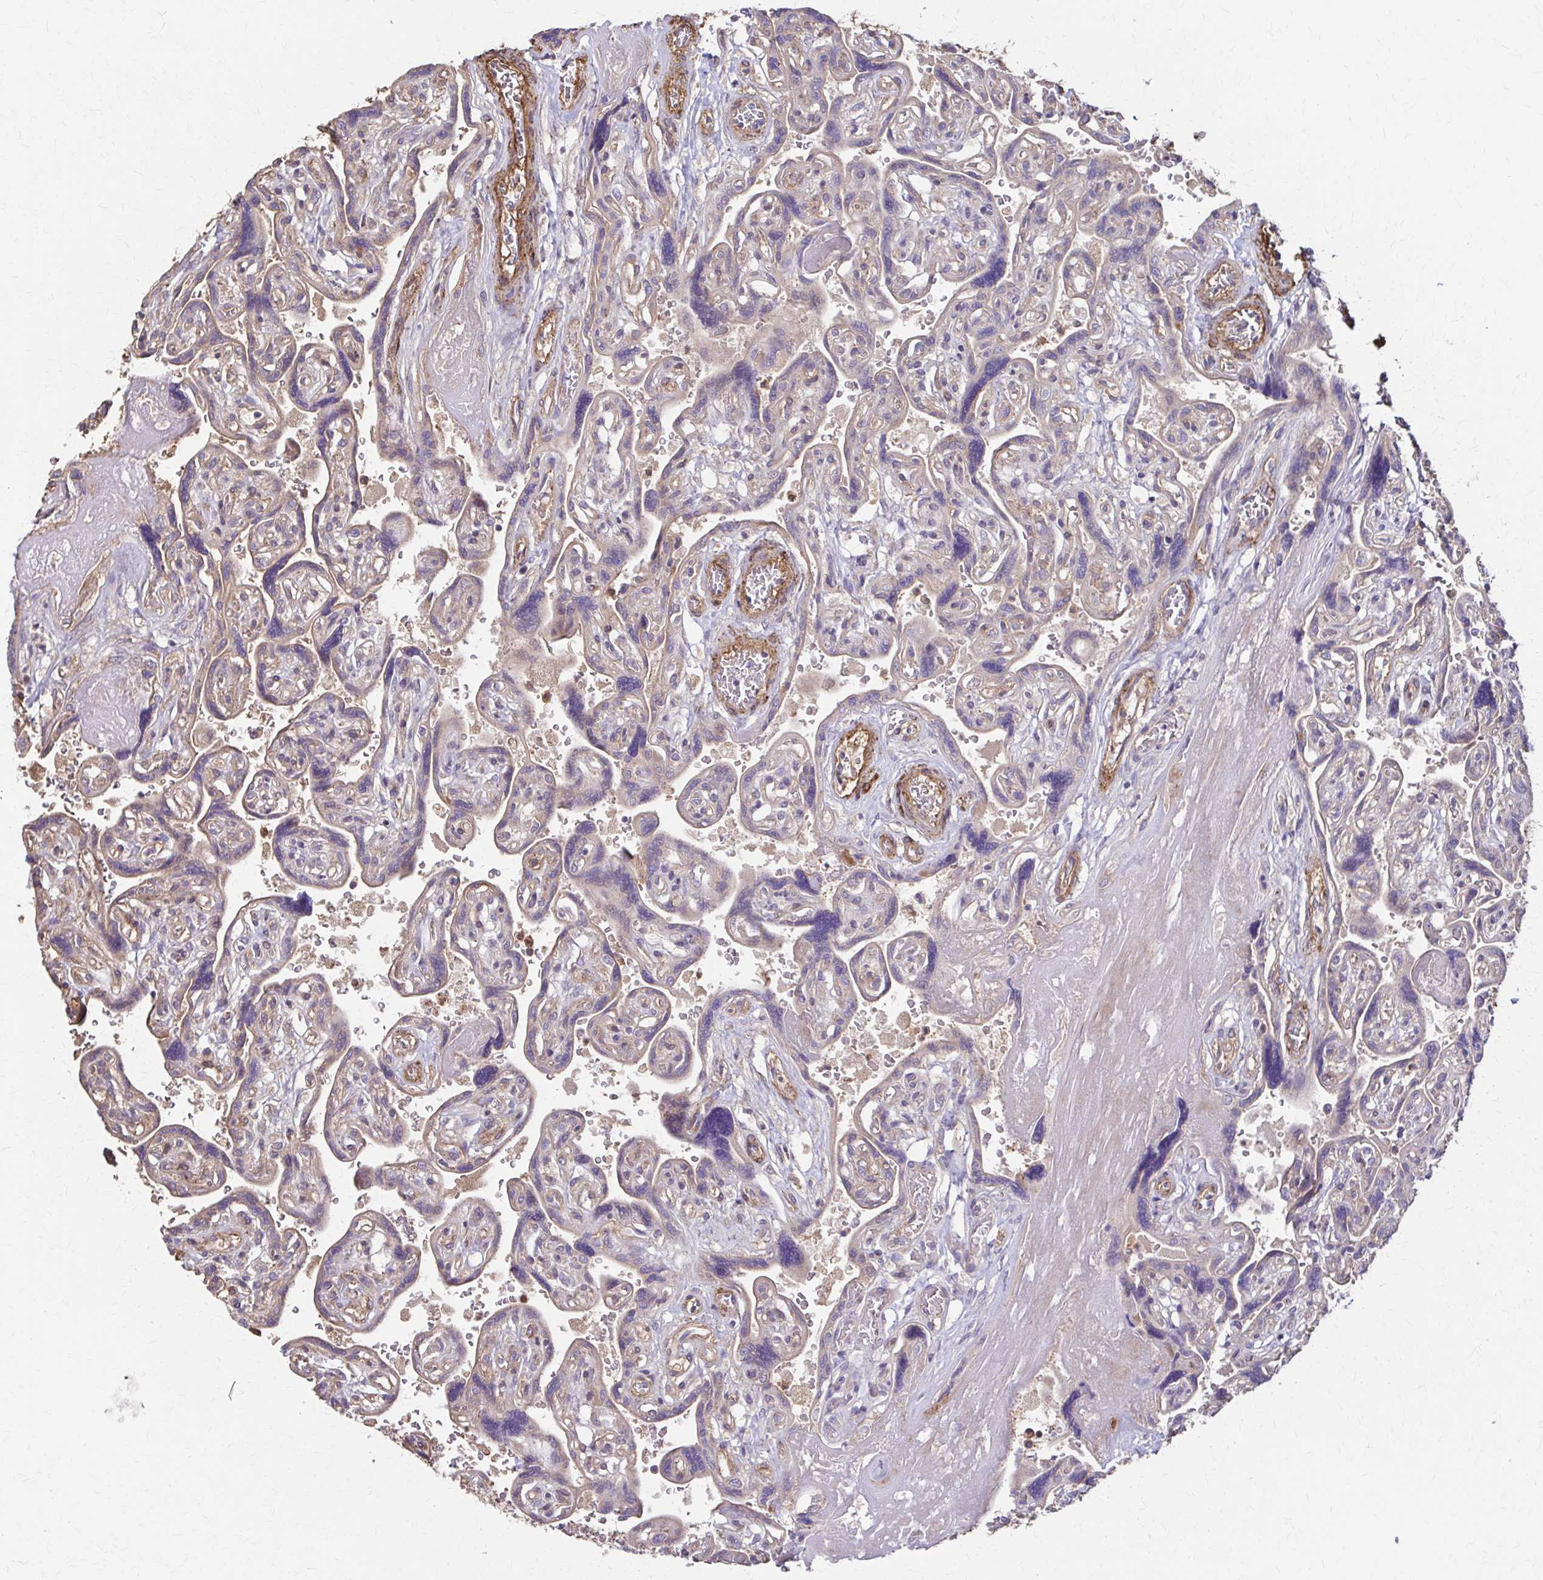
{"staining": {"intensity": "weak", "quantity": "25%-75%", "location": "cytoplasmic/membranous"}, "tissue": "placenta", "cell_type": "Decidual cells", "image_type": "normal", "snomed": [{"axis": "morphology", "description": "Normal tissue, NOS"}, {"axis": "topography", "description": "Placenta"}], "caption": "Immunohistochemical staining of unremarkable human placenta displays weak cytoplasmic/membranous protein positivity in about 25%-75% of decidual cells. The staining was performed using DAB to visualize the protein expression in brown, while the nuclei were stained in blue with hematoxylin (Magnification: 20x).", "gene": "DSP", "patient": {"sex": "female", "age": 32}}